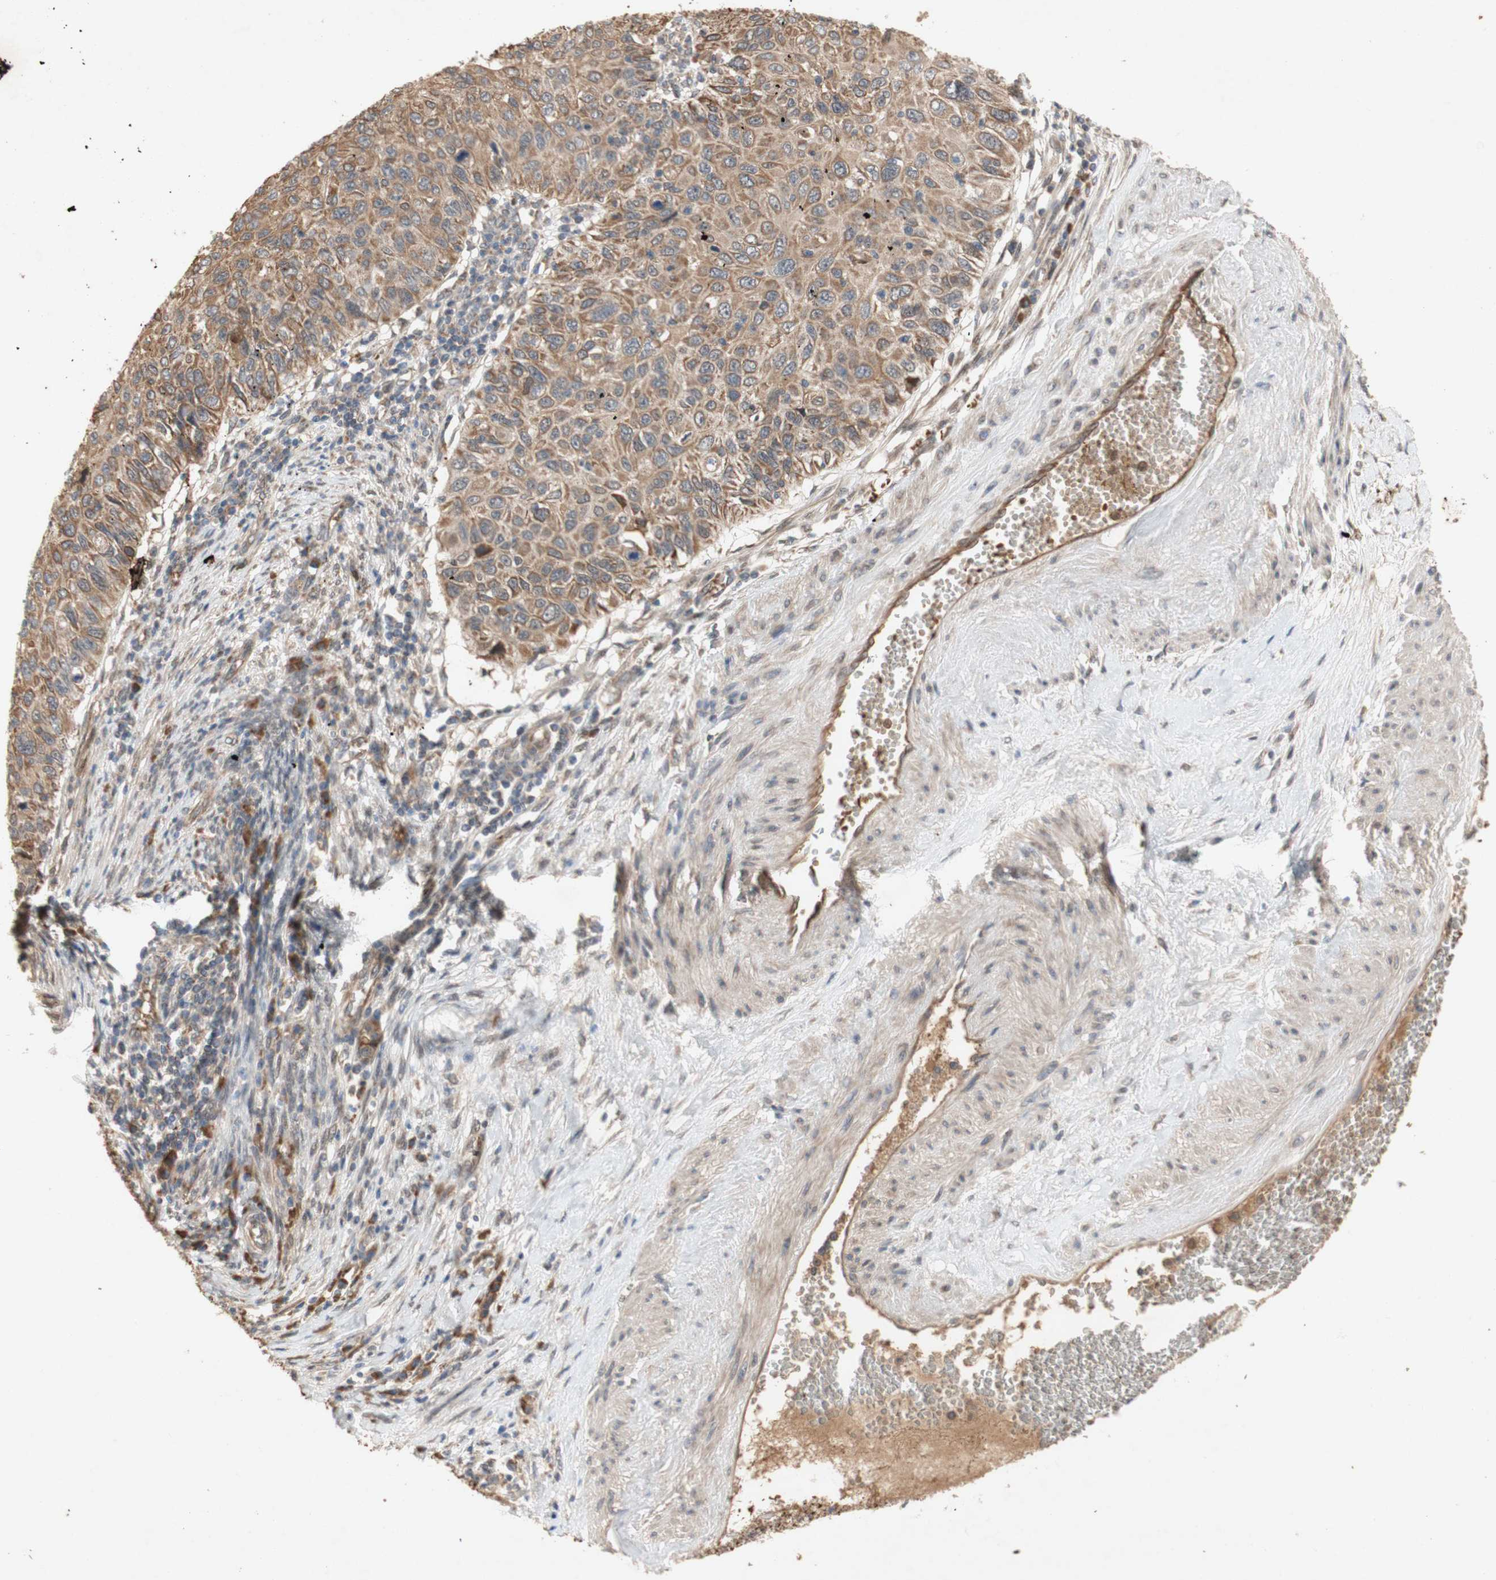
{"staining": {"intensity": "moderate", "quantity": ">75%", "location": "cytoplasmic/membranous"}, "tissue": "cervical cancer", "cell_type": "Tumor cells", "image_type": "cancer", "snomed": [{"axis": "morphology", "description": "Squamous cell carcinoma, NOS"}, {"axis": "topography", "description": "Cervix"}], "caption": "An image of human cervical cancer (squamous cell carcinoma) stained for a protein exhibits moderate cytoplasmic/membranous brown staining in tumor cells.", "gene": "PKN1", "patient": {"sex": "female", "age": 70}}